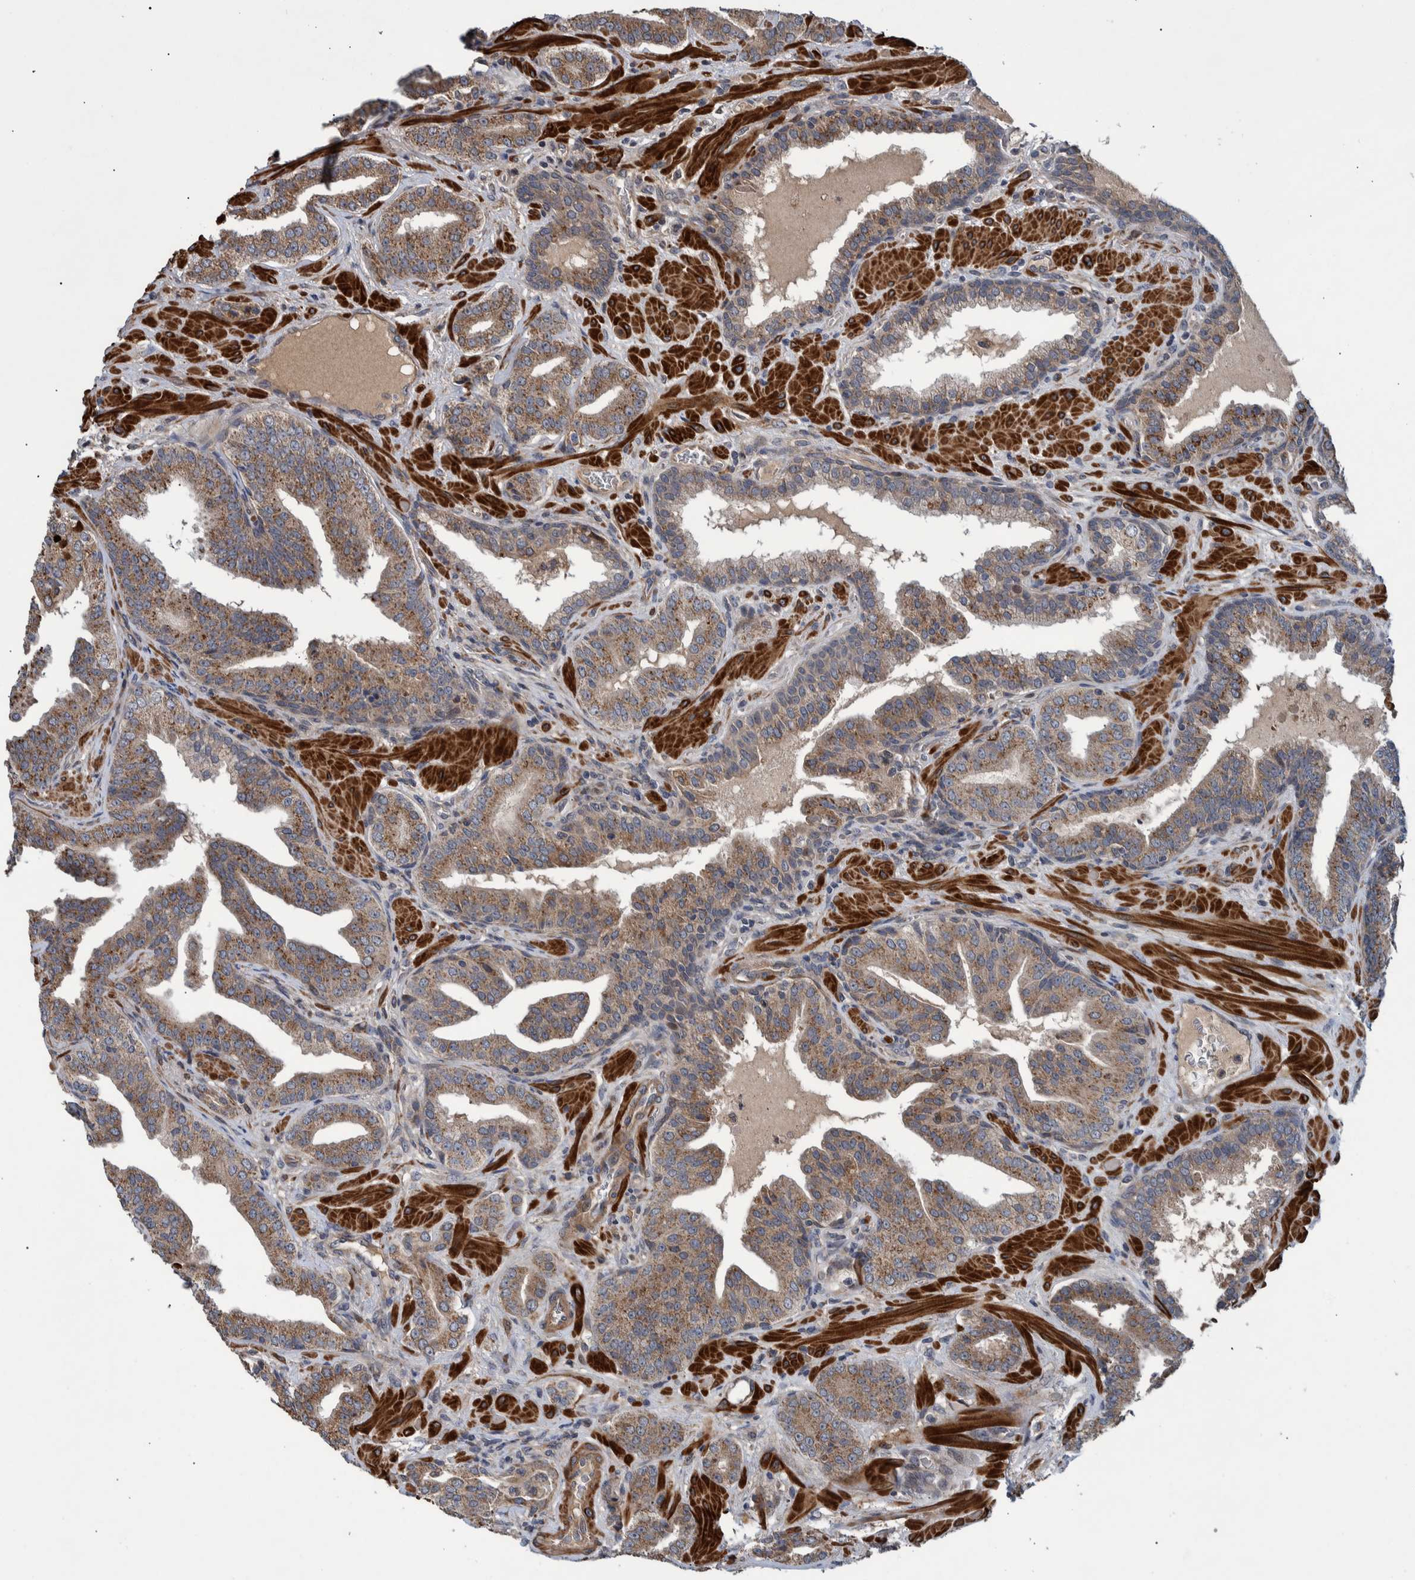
{"staining": {"intensity": "weak", "quantity": ">75%", "location": "cytoplasmic/membranous"}, "tissue": "prostate cancer", "cell_type": "Tumor cells", "image_type": "cancer", "snomed": [{"axis": "morphology", "description": "Adenocarcinoma, Low grade"}, {"axis": "topography", "description": "Prostate"}], "caption": "Protein expression analysis of prostate cancer displays weak cytoplasmic/membranous expression in about >75% of tumor cells.", "gene": "B3GNTL1", "patient": {"sex": "male", "age": 62}}